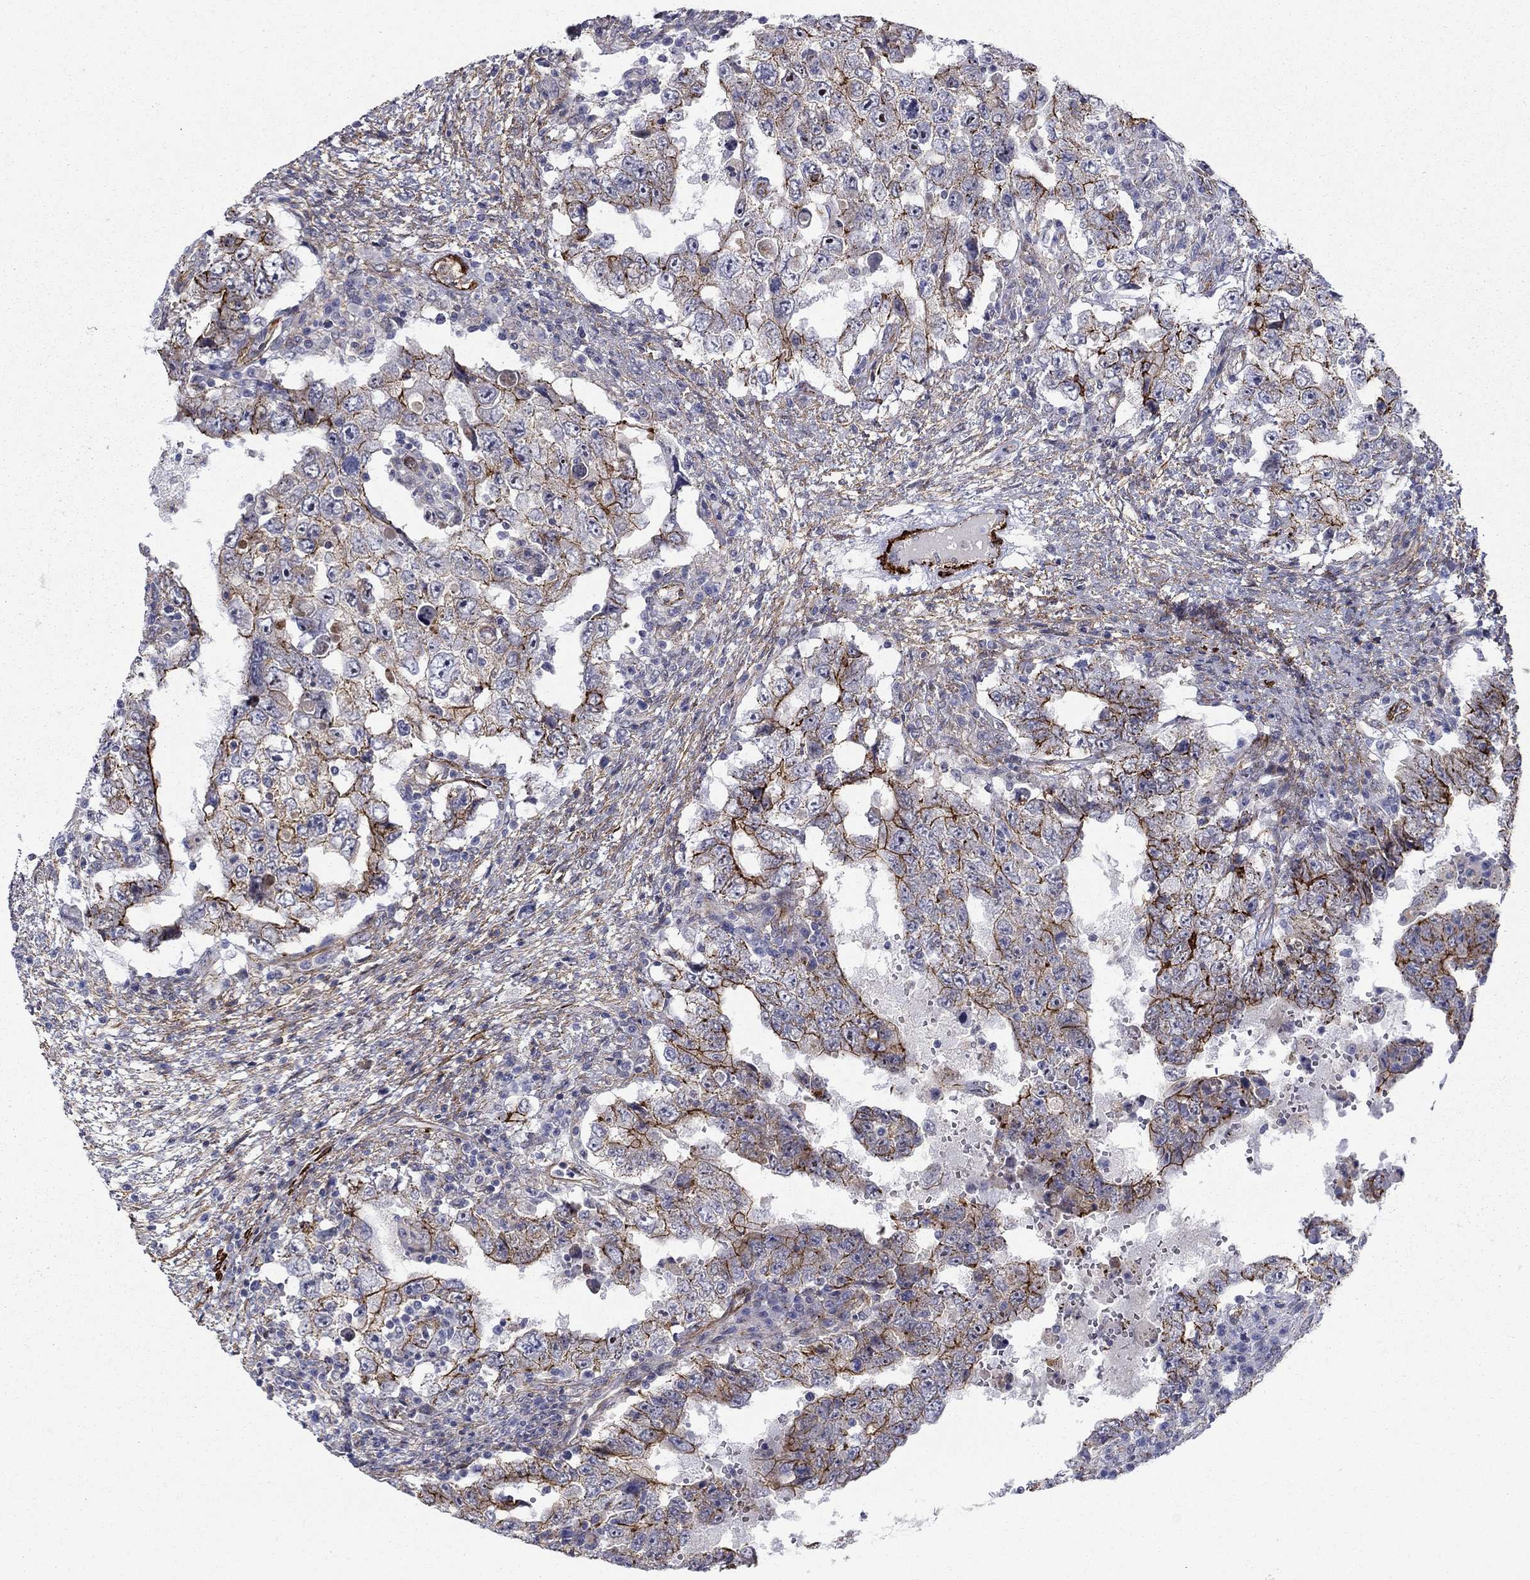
{"staining": {"intensity": "strong", "quantity": "25%-75%", "location": "cytoplasmic/membranous"}, "tissue": "testis cancer", "cell_type": "Tumor cells", "image_type": "cancer", "snomed": [{"axis": "morphology", "description": "Carcinoma, Embryonal, NOS"}, {"axis": "topography", "description": "Testis"}], "caption": "DAB (3,3'-diaminobenzidine) immunohistochemical staining of human embryonal carcinoma (testis) demonstrates strong cytoplasmic/membranous protein staining in about 25%-75% of tumor cells. (Stains: DAB (3,3'-diaminobenzidine) in brown, nuclei in blue, Microscopy: brightfield microscopy at high magnification).", "gene": "KRBA1", "patient": {"sex": "male", "age": 26}}